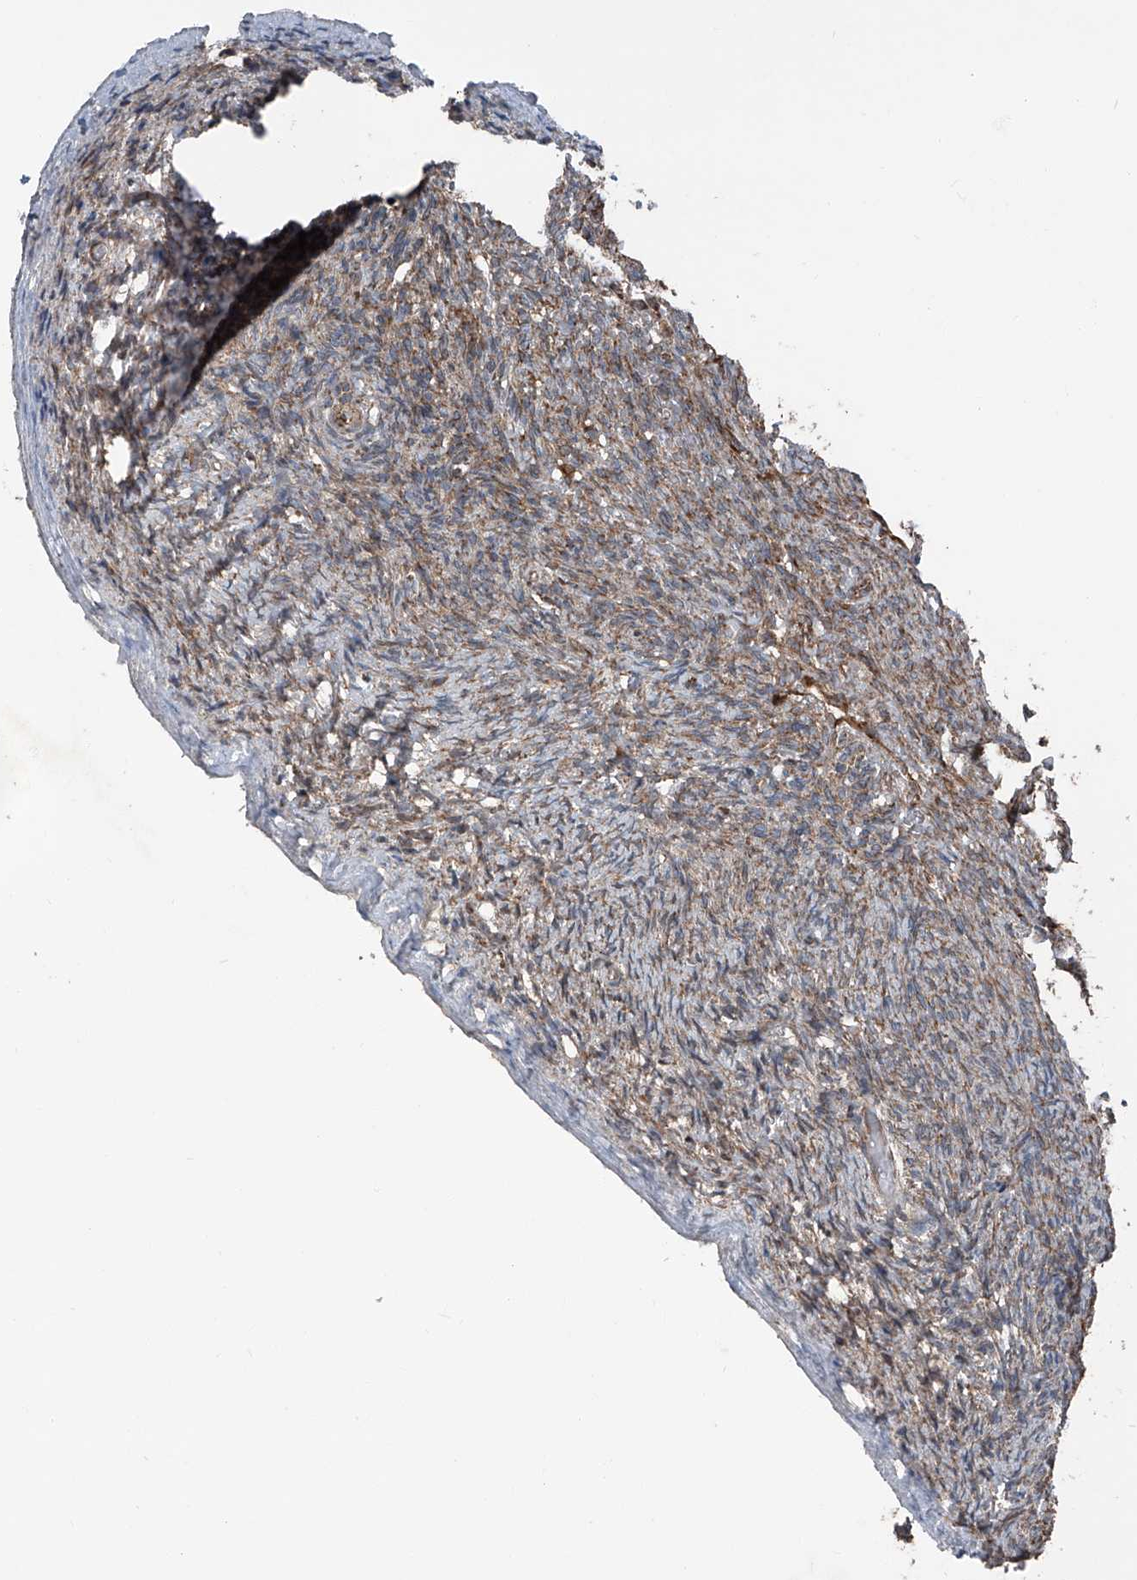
{"staining": {"intensity": "moderate", "quantity": ">75%", "location": "cytoplasmic/membranous"}, "tissue": "ovary", "cell_type": "Follicle cells", "image_type": "normal", "snomed": [{"axis": "morphology", "description": "Normal tissue, NOS"}, {"axis": "topography", "description": "Ovary"}], "caption": "Moderate cytoplasmic/membranous positivity for a protein is identified in approximately >75% of follicle cells of normal ovary using immunohistochemistry.", "gene": "LIMK1", "patient": {"sex": "female", "age": 34}}